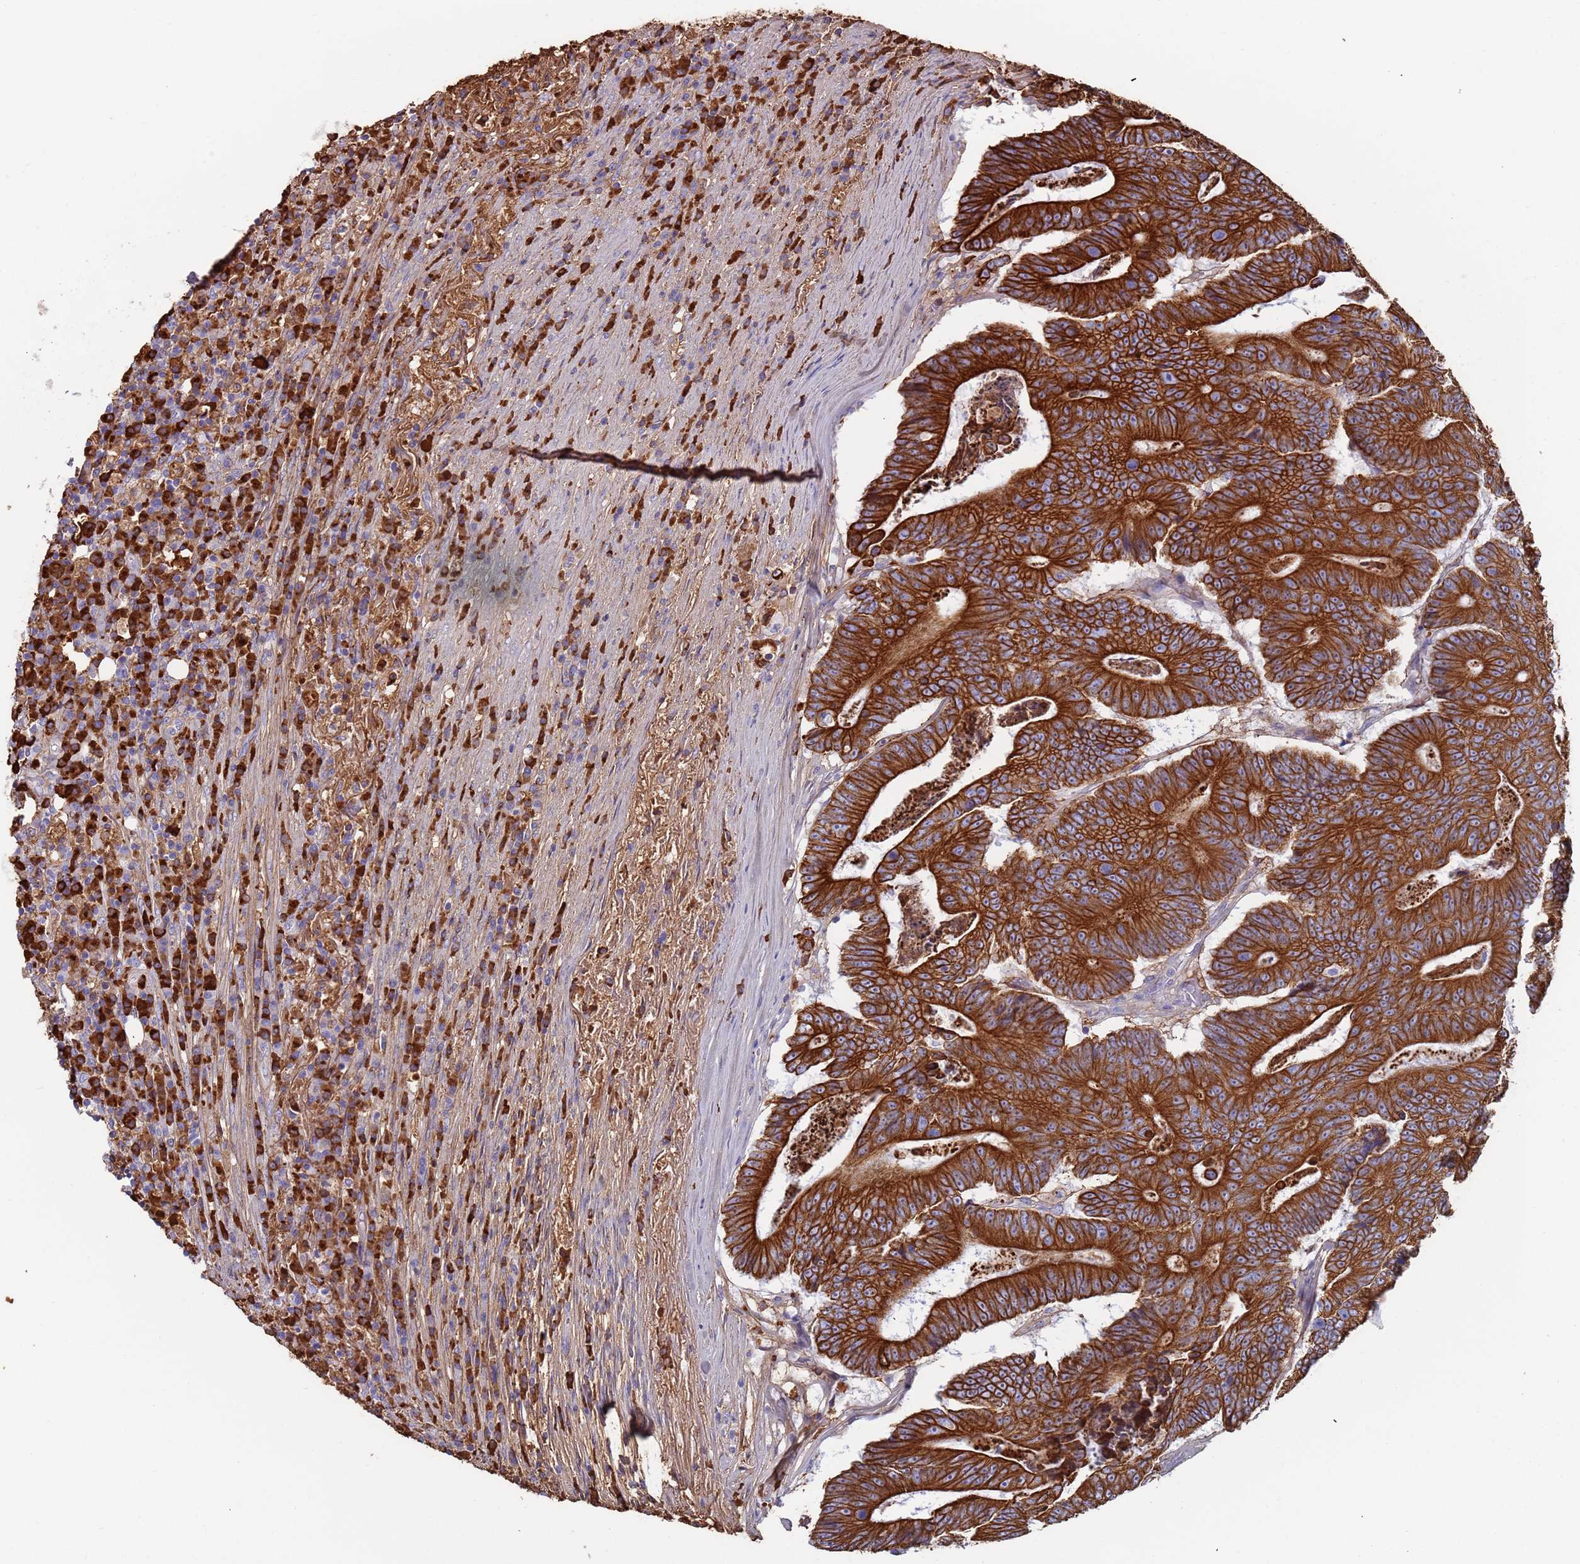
{"staining": {"intensity": "strong", "quantity": ">75%", "location": "cytoplasmic/membranous"}, "tissue": "colorectal cancer", "cell_type": "Tumor cells", "image_type": "cancer", "snomed": [{"axis": "morphology", "description": "Adenocarcinoma, NOS"}, {"axis": "topography", "description": "Colon"}], "caption": "The photomicrograph displays immunohistochemical staining of colorectal cancer. There is strong cytoplasmic/membranous expression is seen in about >75% of tumor cells.", "gene": "CYSLTR2", "patient": {"sex": "male", "age": 83}}